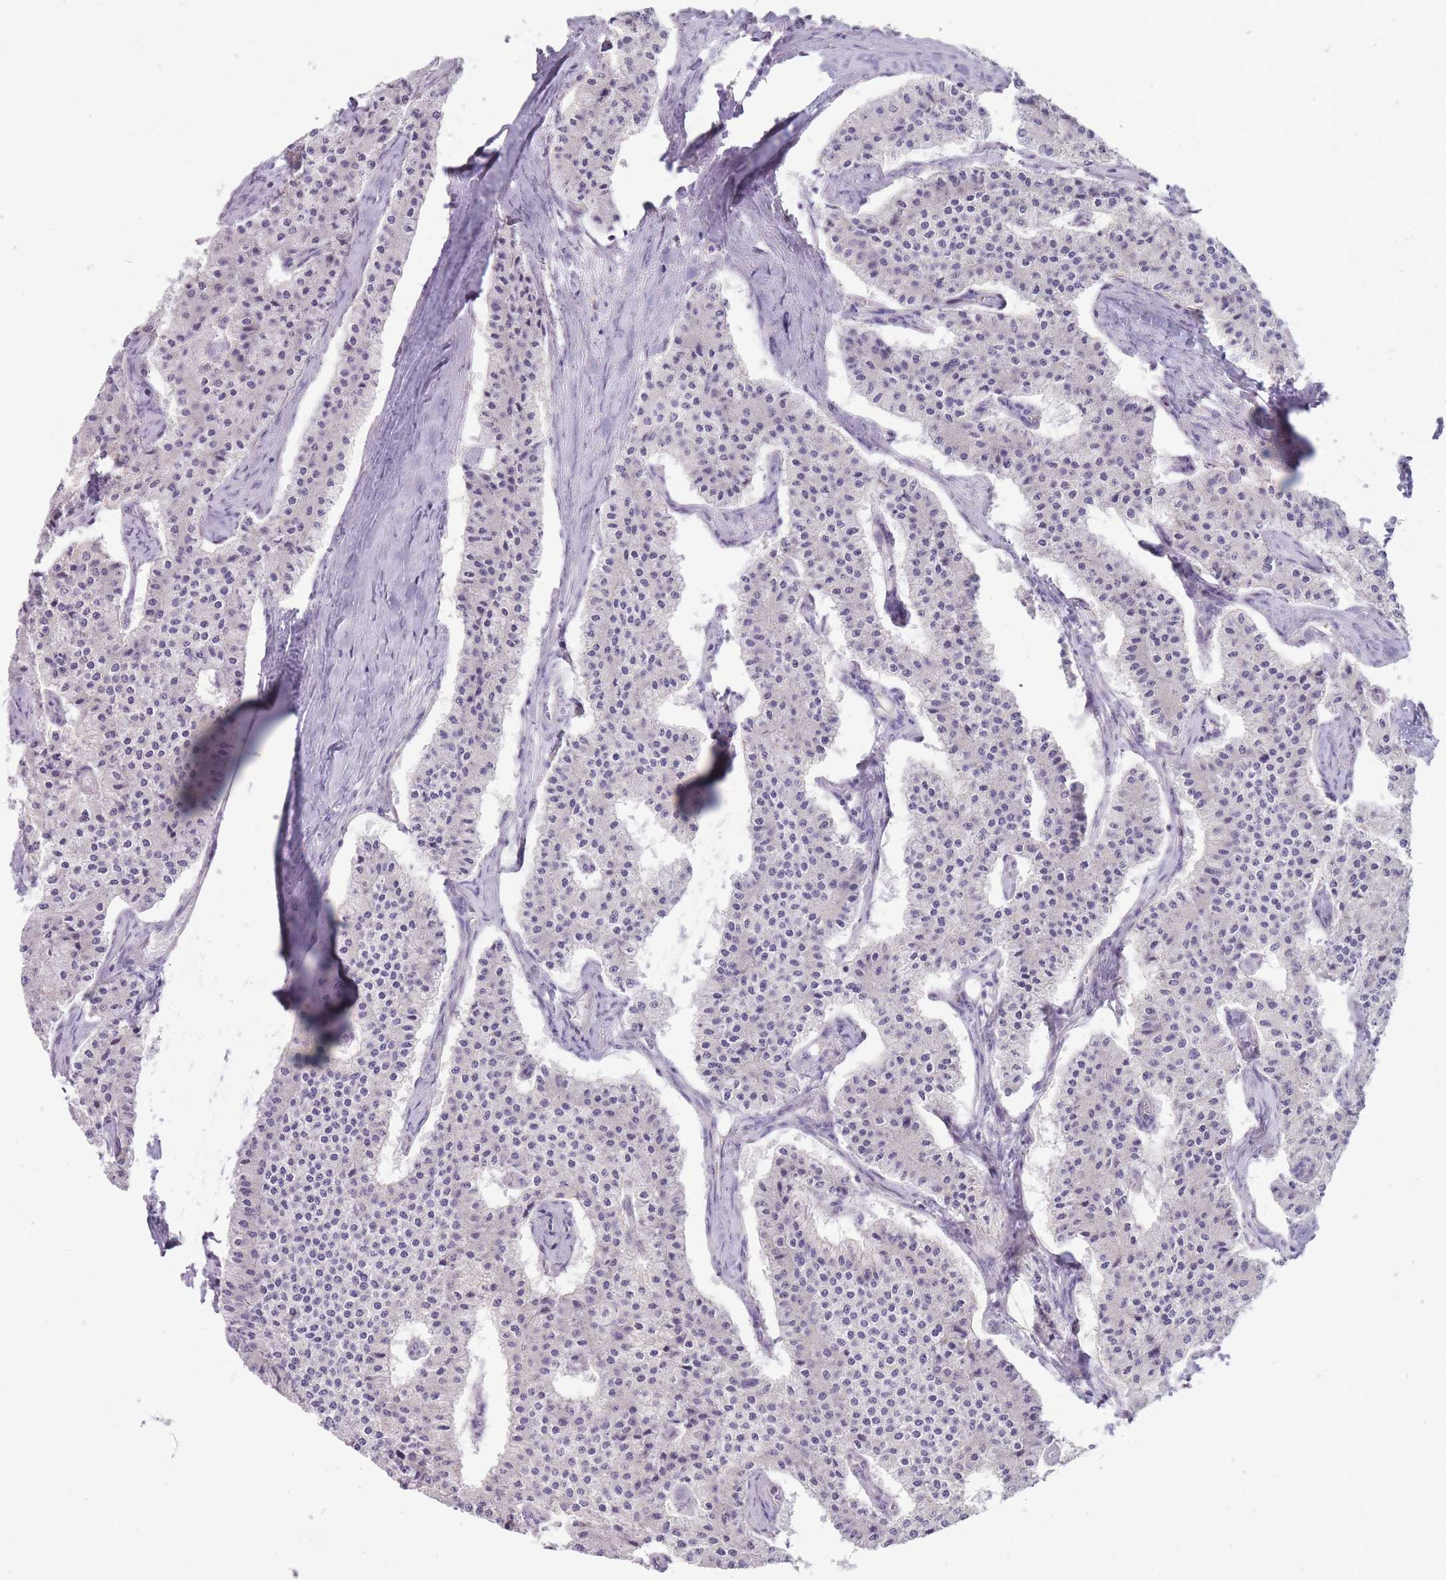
{"staining": {"intensity": "negative", "quantity": "none", "location": "none"}, "tissue": "carcinoid", "cell_type": "Tumor cells", "image_type": "cancer", "snomed": [{"axis": "morphology", "description": "Carcinoid, malignant, NOS"}, {"axis": "topography", "description": "Colon"}], "caption": "This is a photomicrograph of IHC staining of carcinoid (malignant), which shows no expression in tumor cells. (Brightfield microscopy of DAB immunohistochemistry (IHC) at high magnification).", "gene": "ERICH4", "patient": {"sex": "female", "age": 52}}